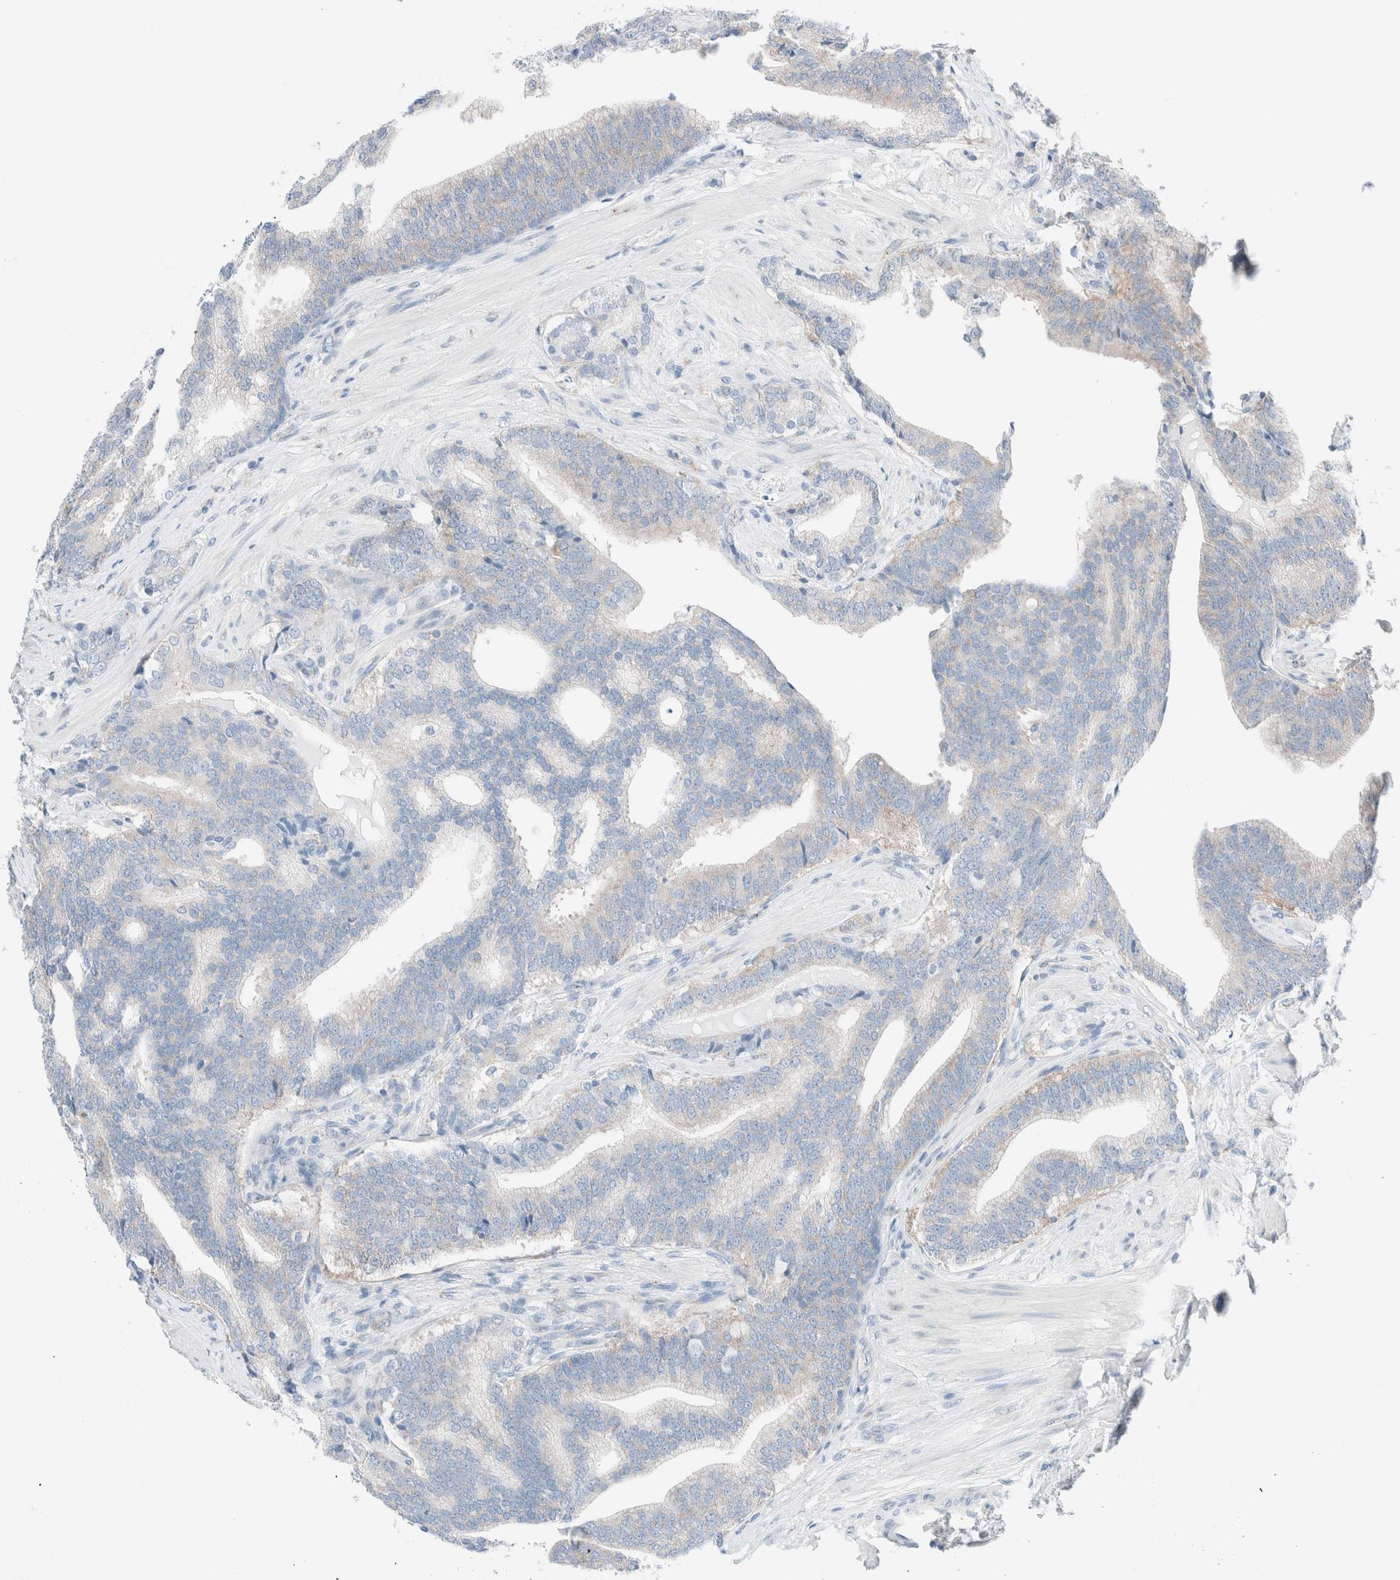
{"staining": {"intensity": "negative", "quantity": "none", "location": "none"}, "tissue": "prostate cancer", "cell_type": "Tumor cells", "image_type": "cancer", "snomed": [{"axis": "morphology", "description": "Adenocarcinoma, High grade"}, {"axis": "topography", "description": "Prostate"}], "caption": "DAB (3,3'-diaminobenzidine) immunohistochemical staining of high-grade adenocarcinoma (prostate) displays no significant positivity in tumor cells.", "gene": "CASC3", "patient": {"sex": "male", "age": 55}}